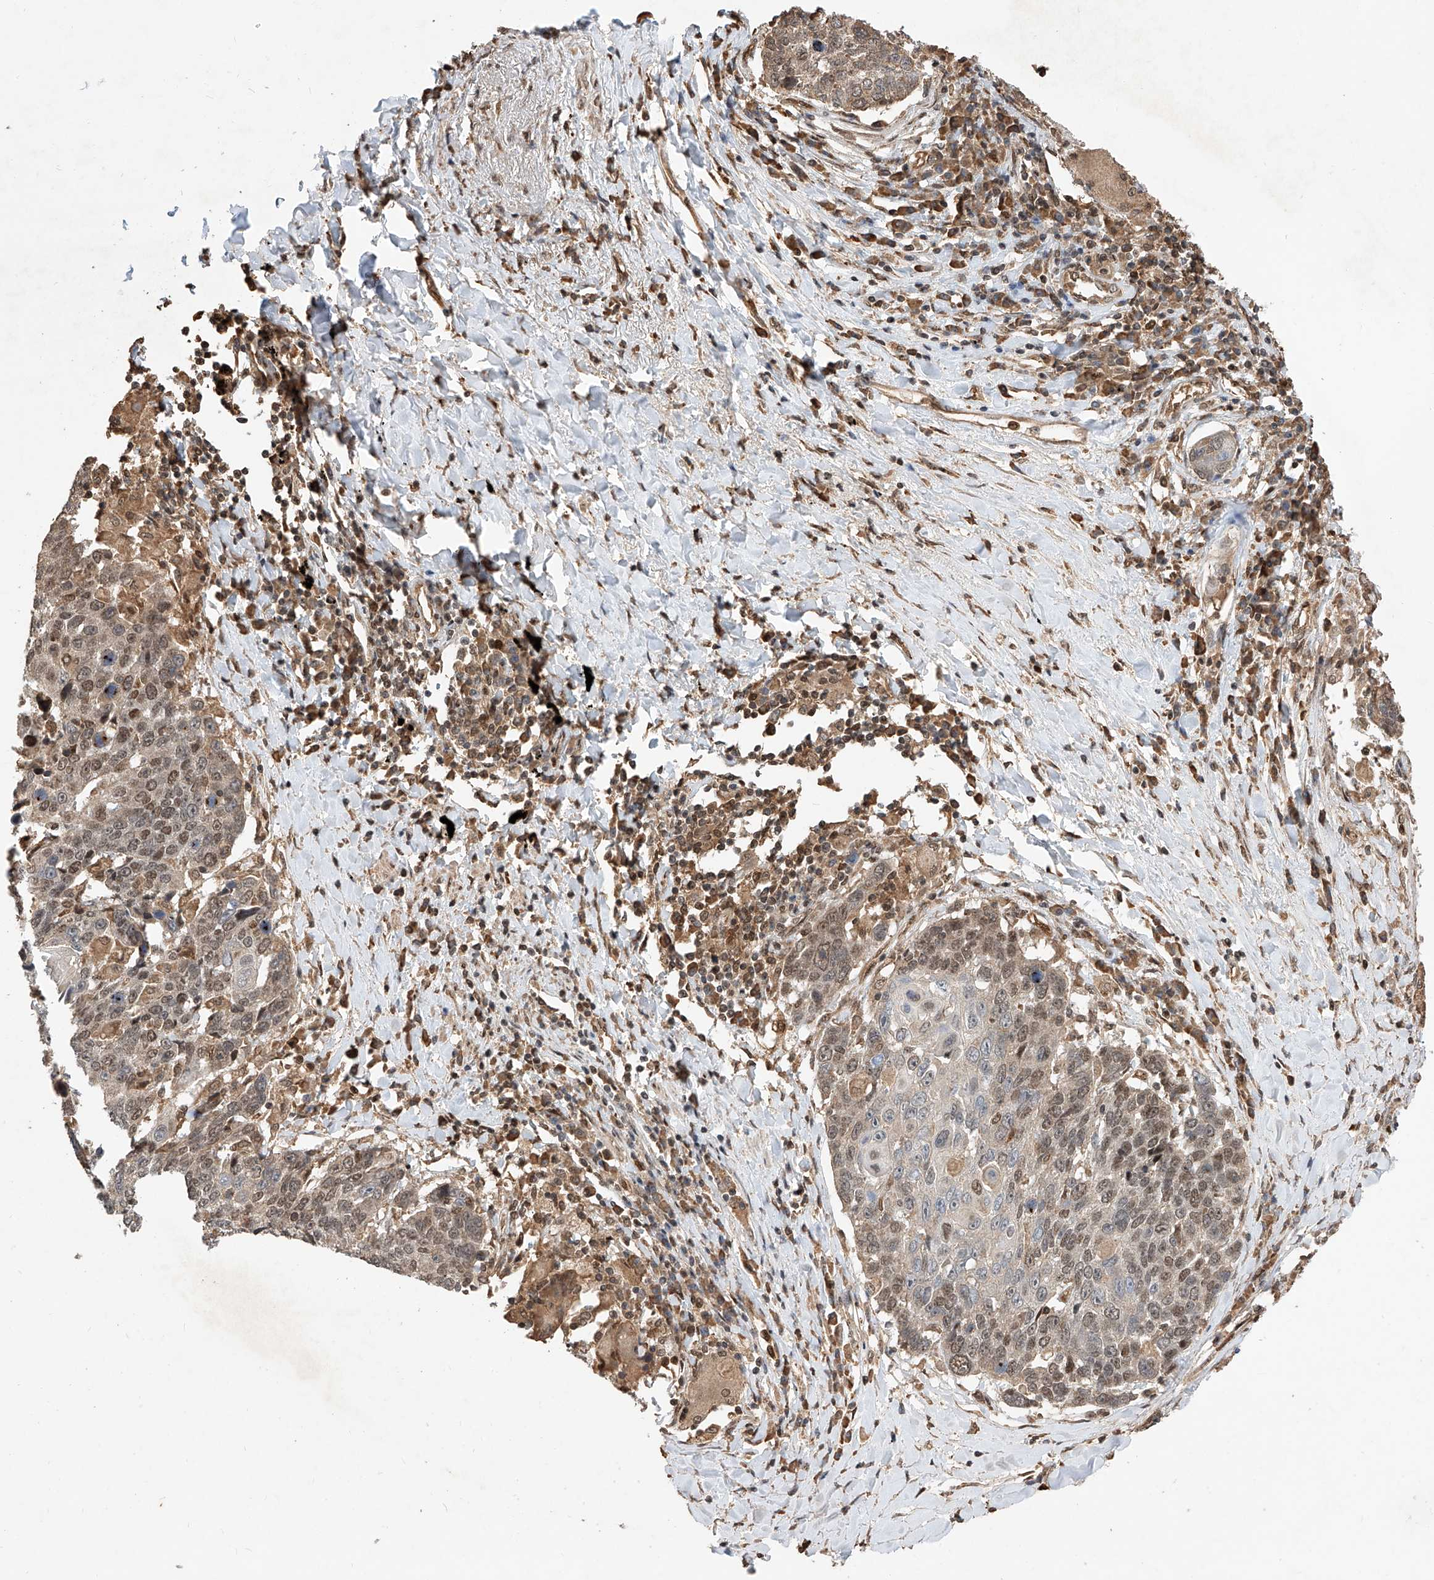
{"staining": {"intensity": "moderate", "quantity": ">75%", "location": "nuclear"}, "tissue": "lung cancer", "cell_type": "Tumor cells", "image_type": "cancer", "snomed": [{"axis": "morphology", "description": "Squamous cell carcinoma, NOS"}, {"axis": "topography", "description": "Lung"}], "caption": "Immunohistochemical staining of human lung cancer (squamous cell carcinoma) demonstrates medium levels of moderate nuclear protein expression in approximately >75% of tumor cells.", "gene": "RILPL2", "patient": {"sex": "male", "age": 66}}